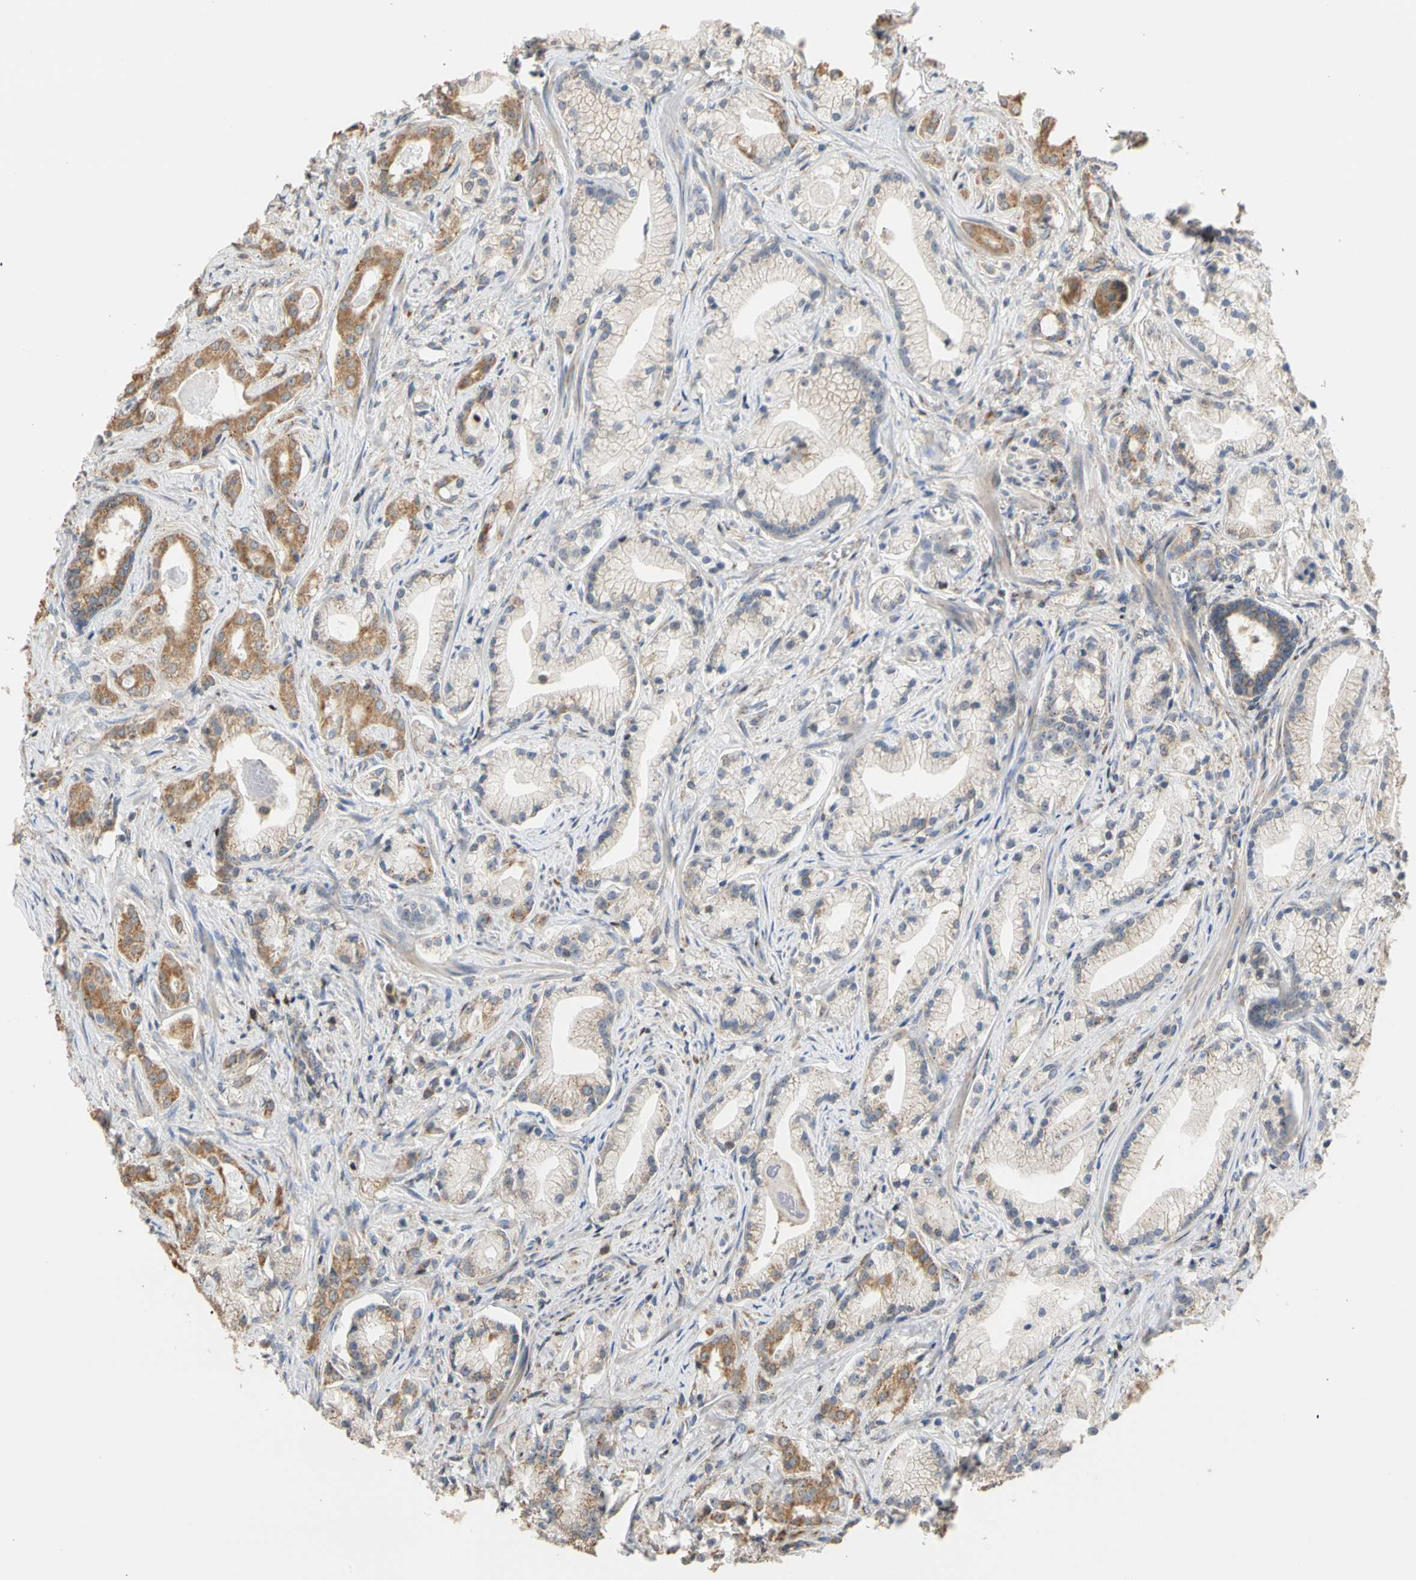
{"staining": {"intensity": "moderate", "quantity": "25%-75%", "location": "cytoplasmic/membranous"}, "tissue": "prostate cancer", "cell_type": "Tumor cells", "image_type": "cancer", "snomed": [{"axis": "morphology", "description": "Adenocarcinoma, Low grade"}, {"axis": "topography", "description": "Prostate"}], "caption": "The histopathology image shows staining of prostate low-grade adenocarcinoma, revealing moderate cytoplasmic/membranous protein positivity (brown color) within tumor cells.", "gene": "IP6K2", "patient": {"sex": "male", "age": 59}}